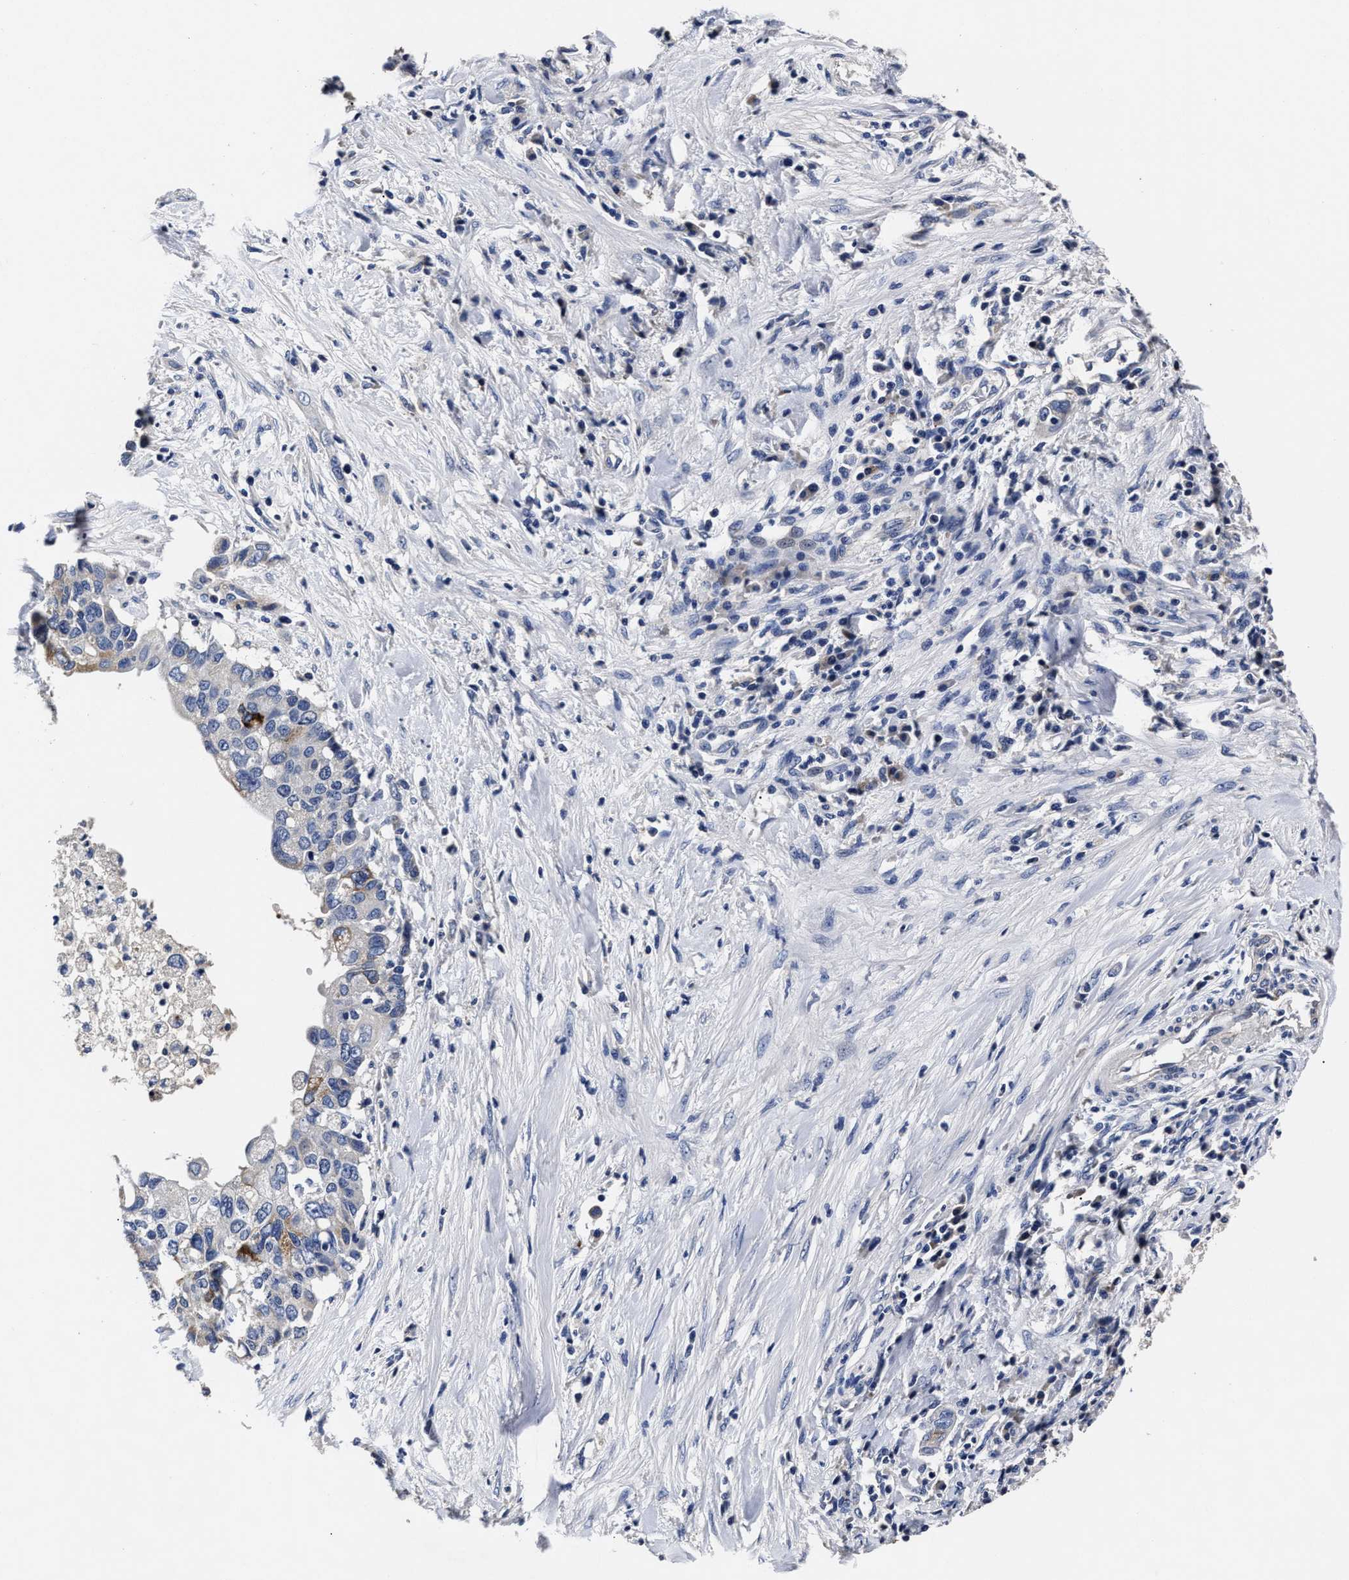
{"staining": {"intensity": "negative", "quantity": "none", "location": "none"}, "tissue": "pancreatic cancer", "cell_type": "Tumor cells", "image_type": "cancer", "snomed": [{"axis": "morphology", "description": "Adenocarcinoma, NOS"}, {"axis": "topography", "description": "Pancreas"}], "caption": "The IHC photomicrograph has no significant expression in tumor cells of pancreatic cancer tissue.", "gene": "OLFML2A", "patient": {"sex": "female", "age": 56}}